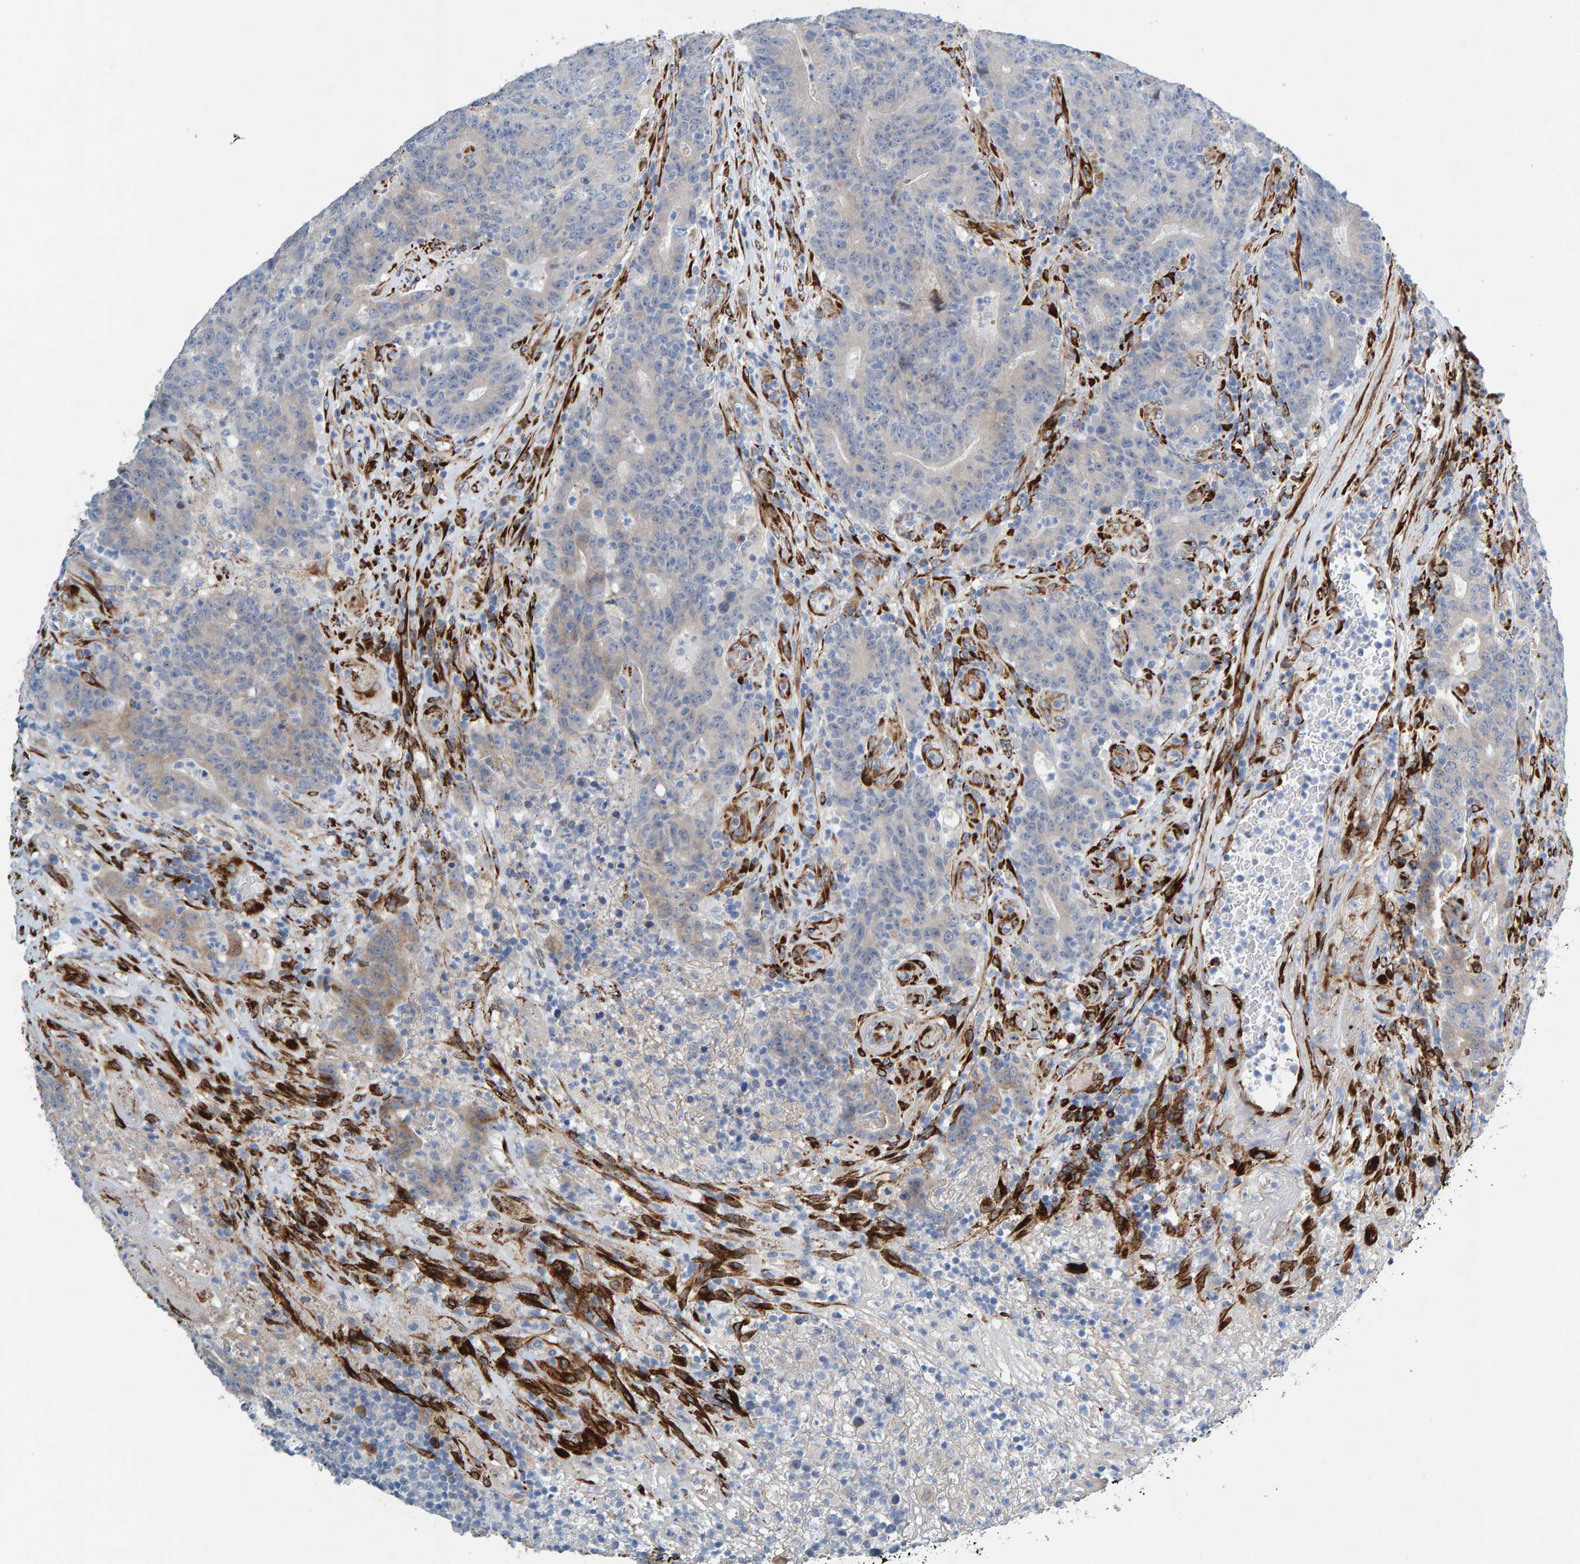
{"staining": {"intensity": "weak", "quantity": "<25%", "location": "cytoplasmic/membranous"}, "tissue": "colorectal cancer", "cell_type": "Tumor cells", "image_type": "cancer", "snomed": [{"axis": "morphology", "description": "Normal tissue, NOS"}, {"axis": "morphology", "description": "Adenocarcinoma, NOS"}, {"axis": "topography", "description": "Colon"}], "caption": "Immunohistochemistry (IHC) histopathology image of neoplastic tissue: human colorectal adenocarcinoma stained with DAB demonstrates no significant protein positivity in tumor cells. The staining was performed using DAB to visualize the protein expression in brown, while the nuclei were stained in blue with hematoxylin (Magnification: 20x).", "gene": "MMP16", "patient": {"sex": "female", "age": 75}}